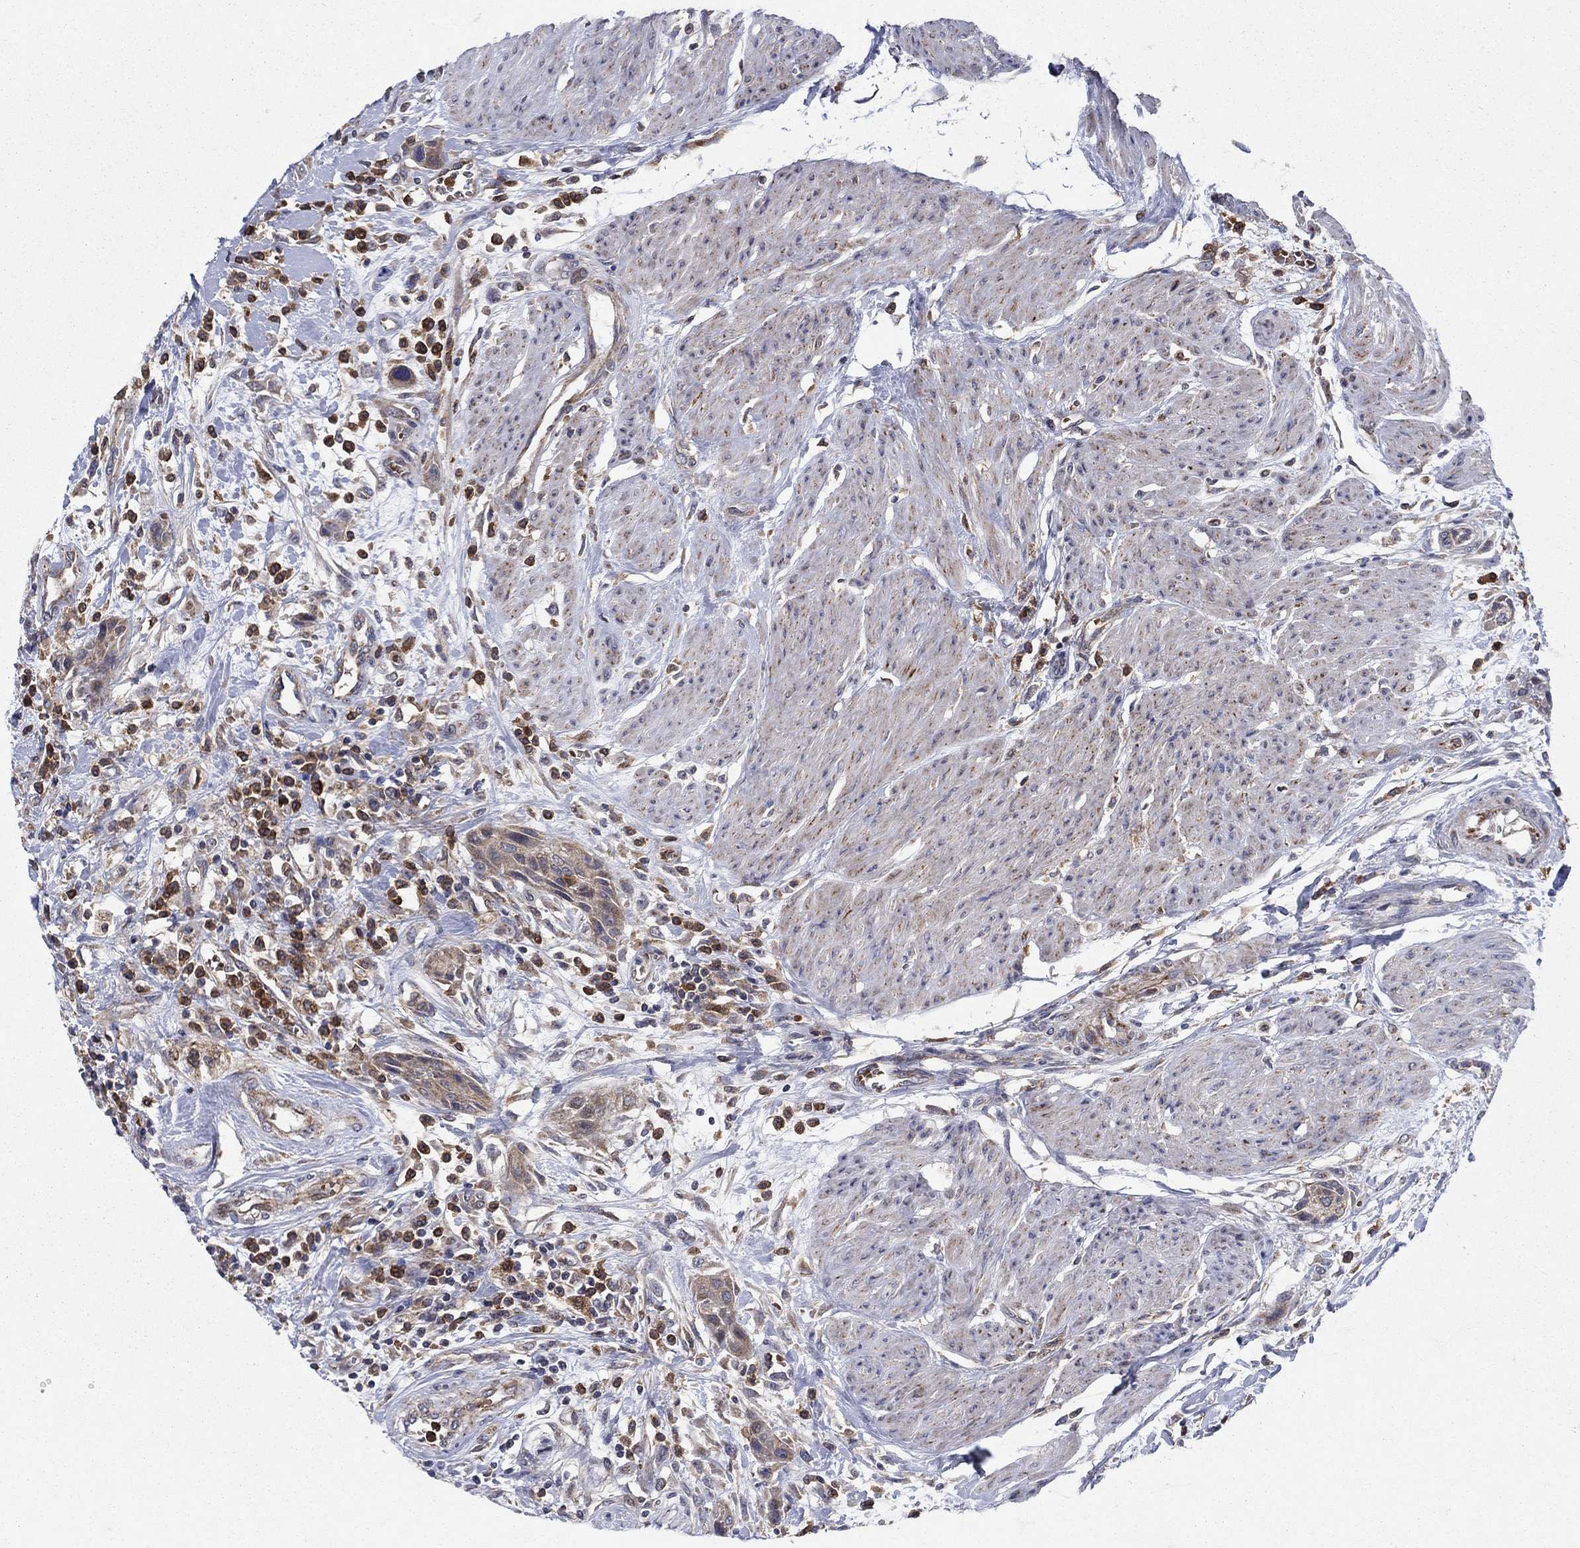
{"staining": {"intensity": "weak", "quantity": ">75%", "location": "cytoplasmic/membranous"}, "tissue": "urothelial cancer", "cell_type": "Tumor cells", "image_type": "cancer", "snomed": [{"axis": "morphology", "description": "Urothelial carcinoma, High grade"}, {"axis": "topography", "description": "Urinary bladder"}], "caption": "Urothelial cancer stained for a protein (brown) displays weak cytoplasmic/membranous positive expression in about >75% of tumor cells.", "gene": "RNF19B", "patient": {"sex": "male", "age": 35}}